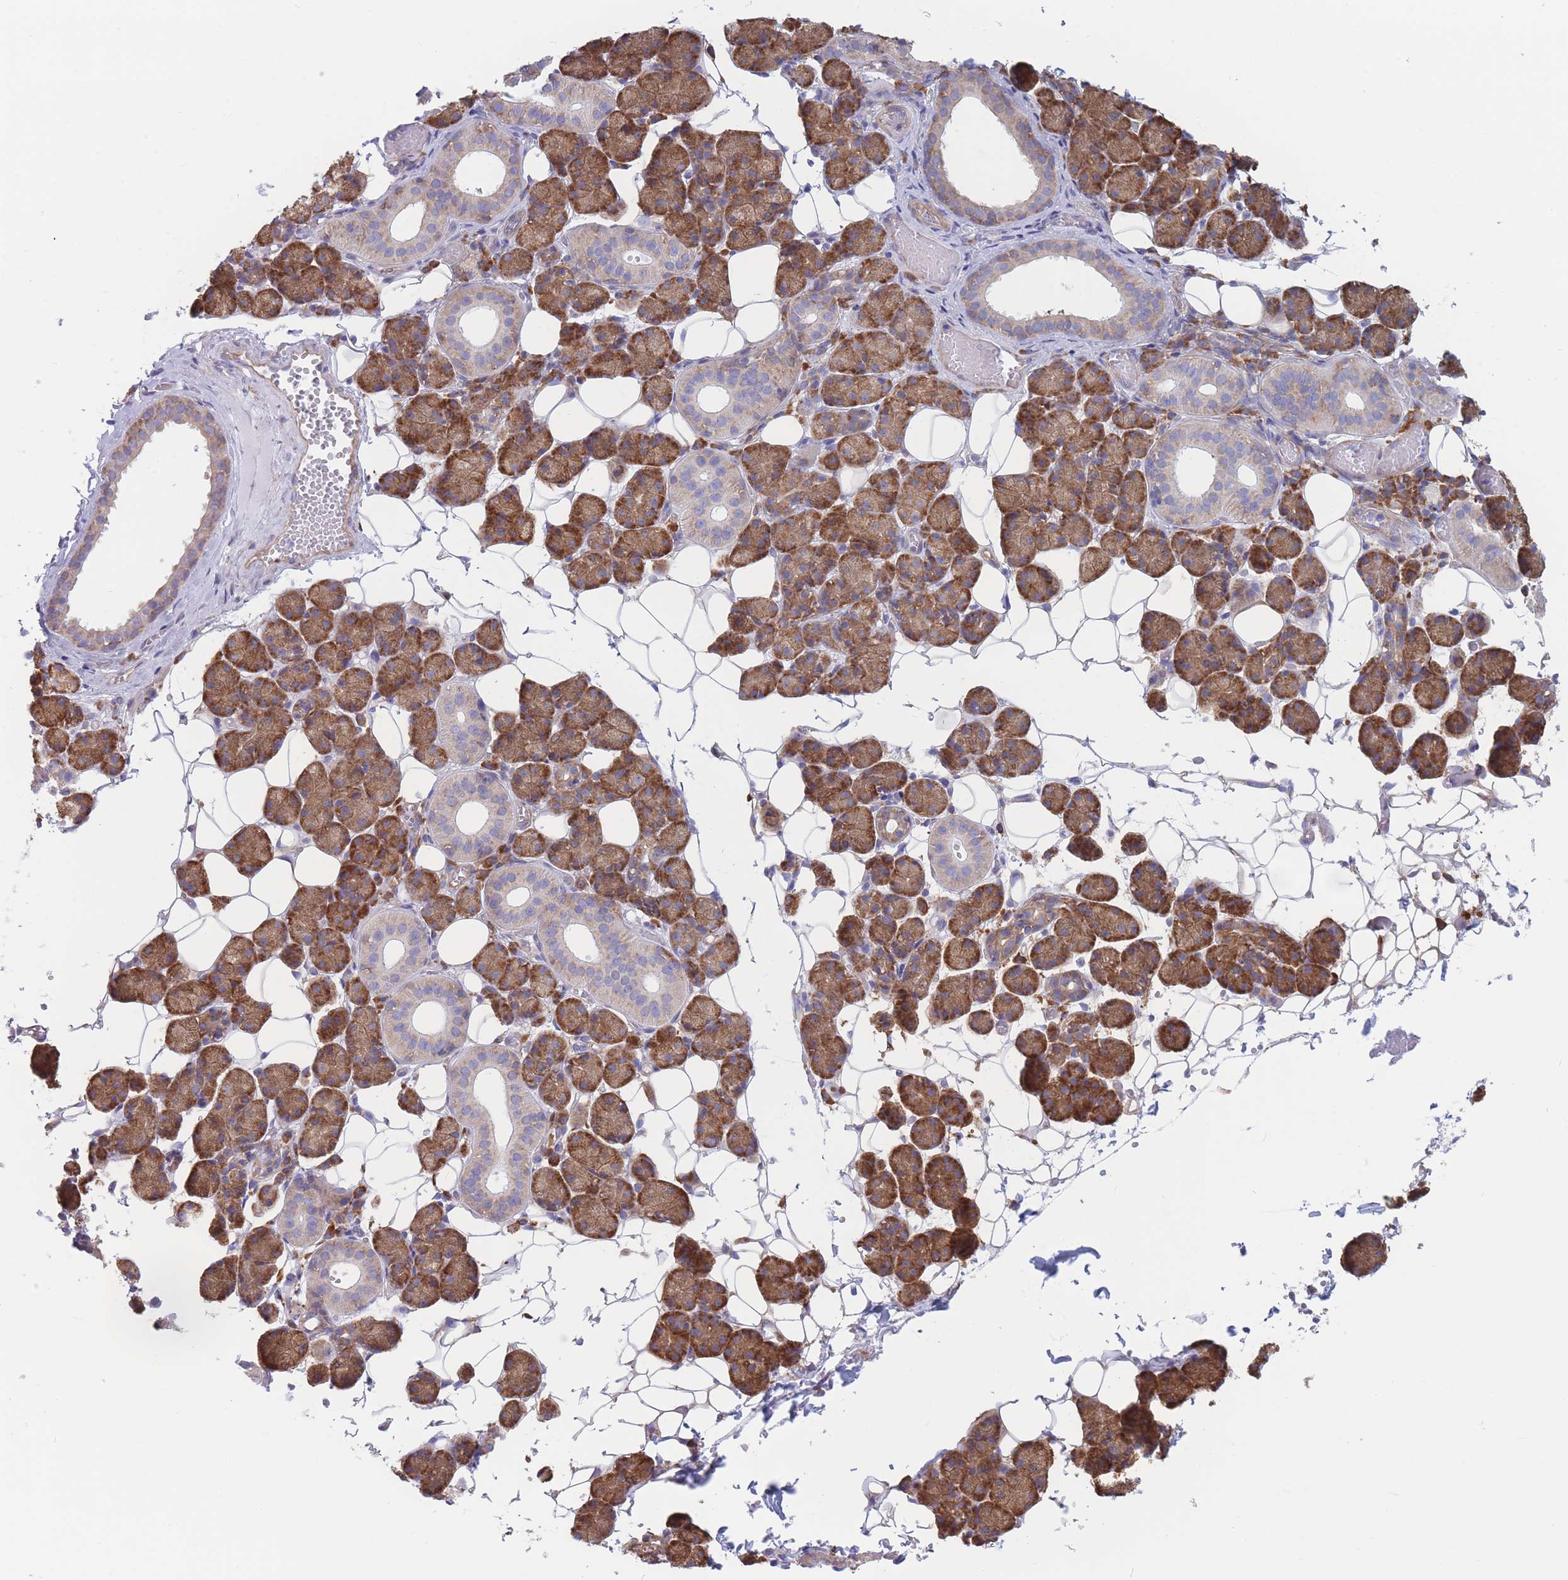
{"staining": {"intensity": "strong", "quantity": ">75%", "location": "cytoplasmic/membranous"}, "tissue": "salivary gland", "cell_type": "Glandular cells", "image_type": "normal", "snomed": [{"axis": "morphology", "description": "Normal tissue, NOS"}, {"axis": "topography", "description": "Salivary gland"}], "caption": "Strong cytoplasmic/membranous expression for a protein is appreciated in about >75% of glandular cells of benign salivary gland using immunohistochemistry.", "gene": "RPL8", "patient": {"sex": "female", "age": 33}}